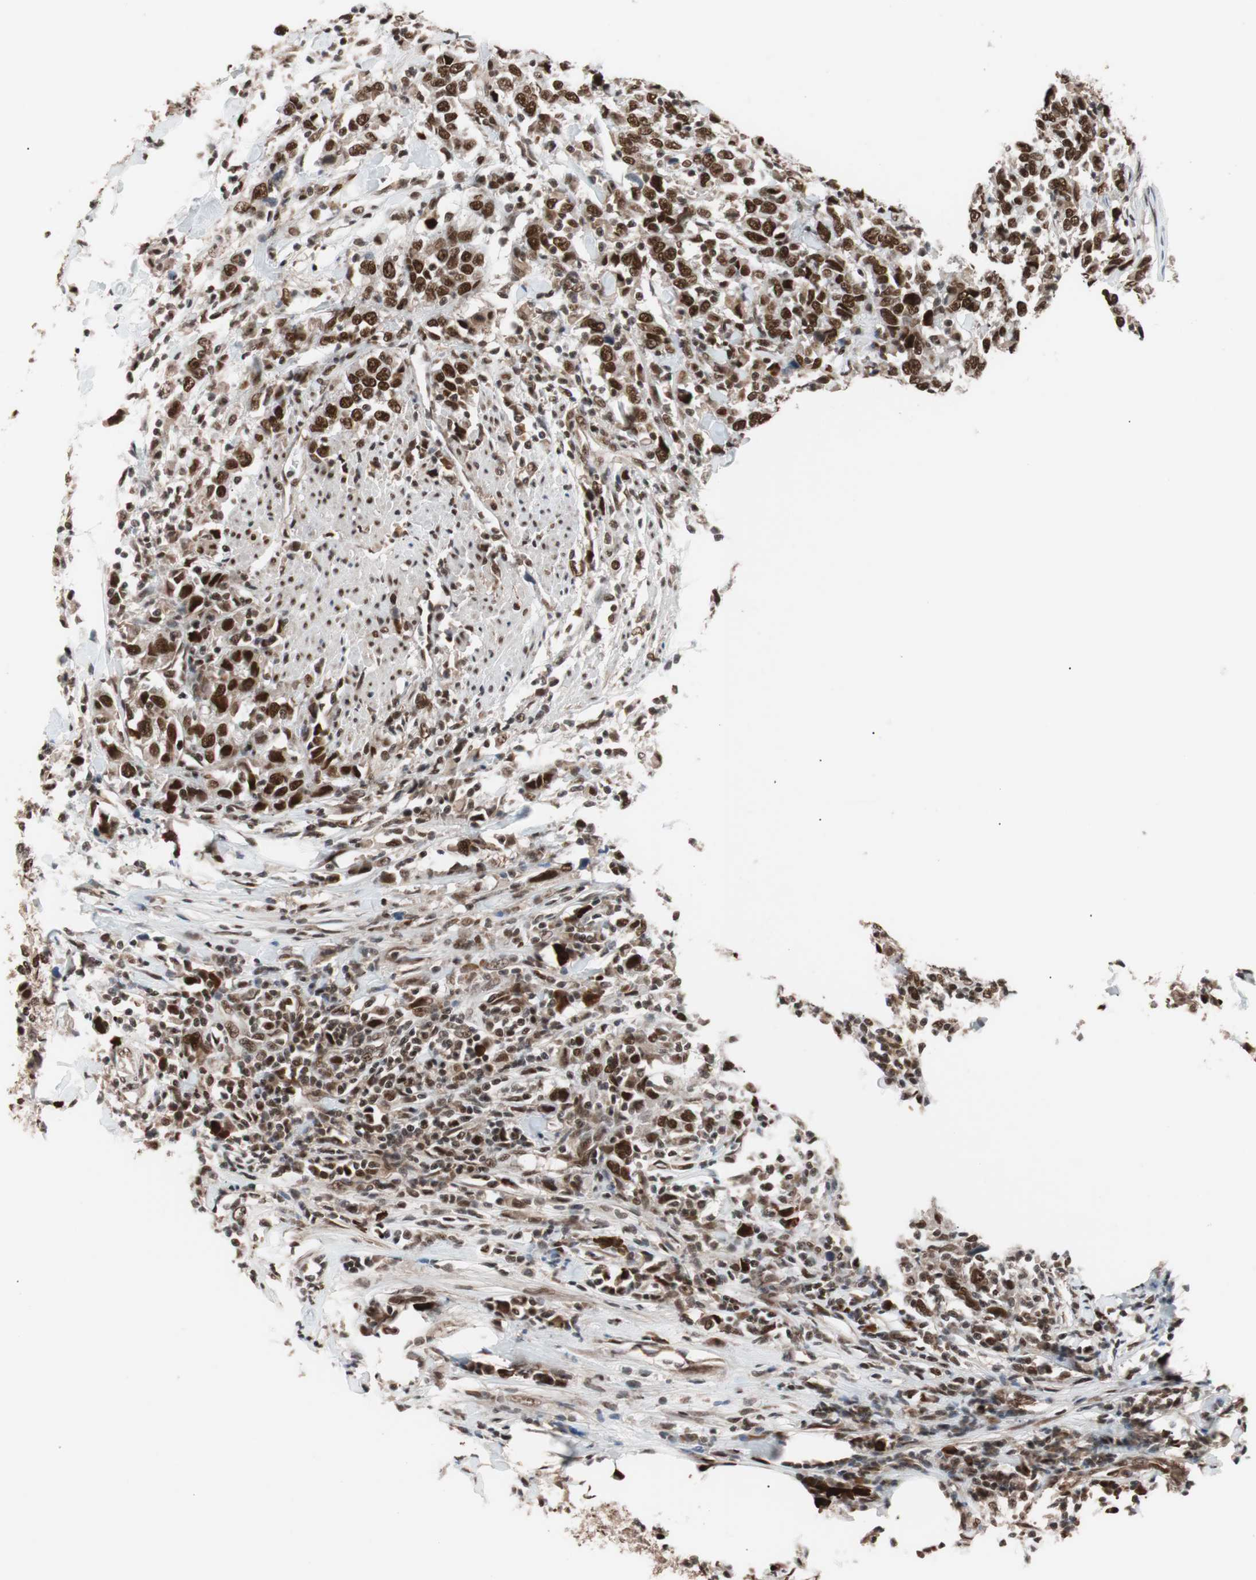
{"staining": {"intensity": "strong", "quantity": ">75%", "location": "nuclear"}, "tissue": "urothelial cancer", "cell_type": "Tumor cells", "image_type": "cancer", "snomed": [{"axis": "morphology", "description": "Urothelial carcinoma, High grade"}, {"axis": "topography", "description": "Urinary bladder"}], "caption": "A histopathology image showing strong nuclear expression in approximately >75% of tumor cells in urothelial cancer, as visualized by brown immunohistochemical staining.", "gene": "CHAMP1", "patient": {"sex": "male", "age": 61}}